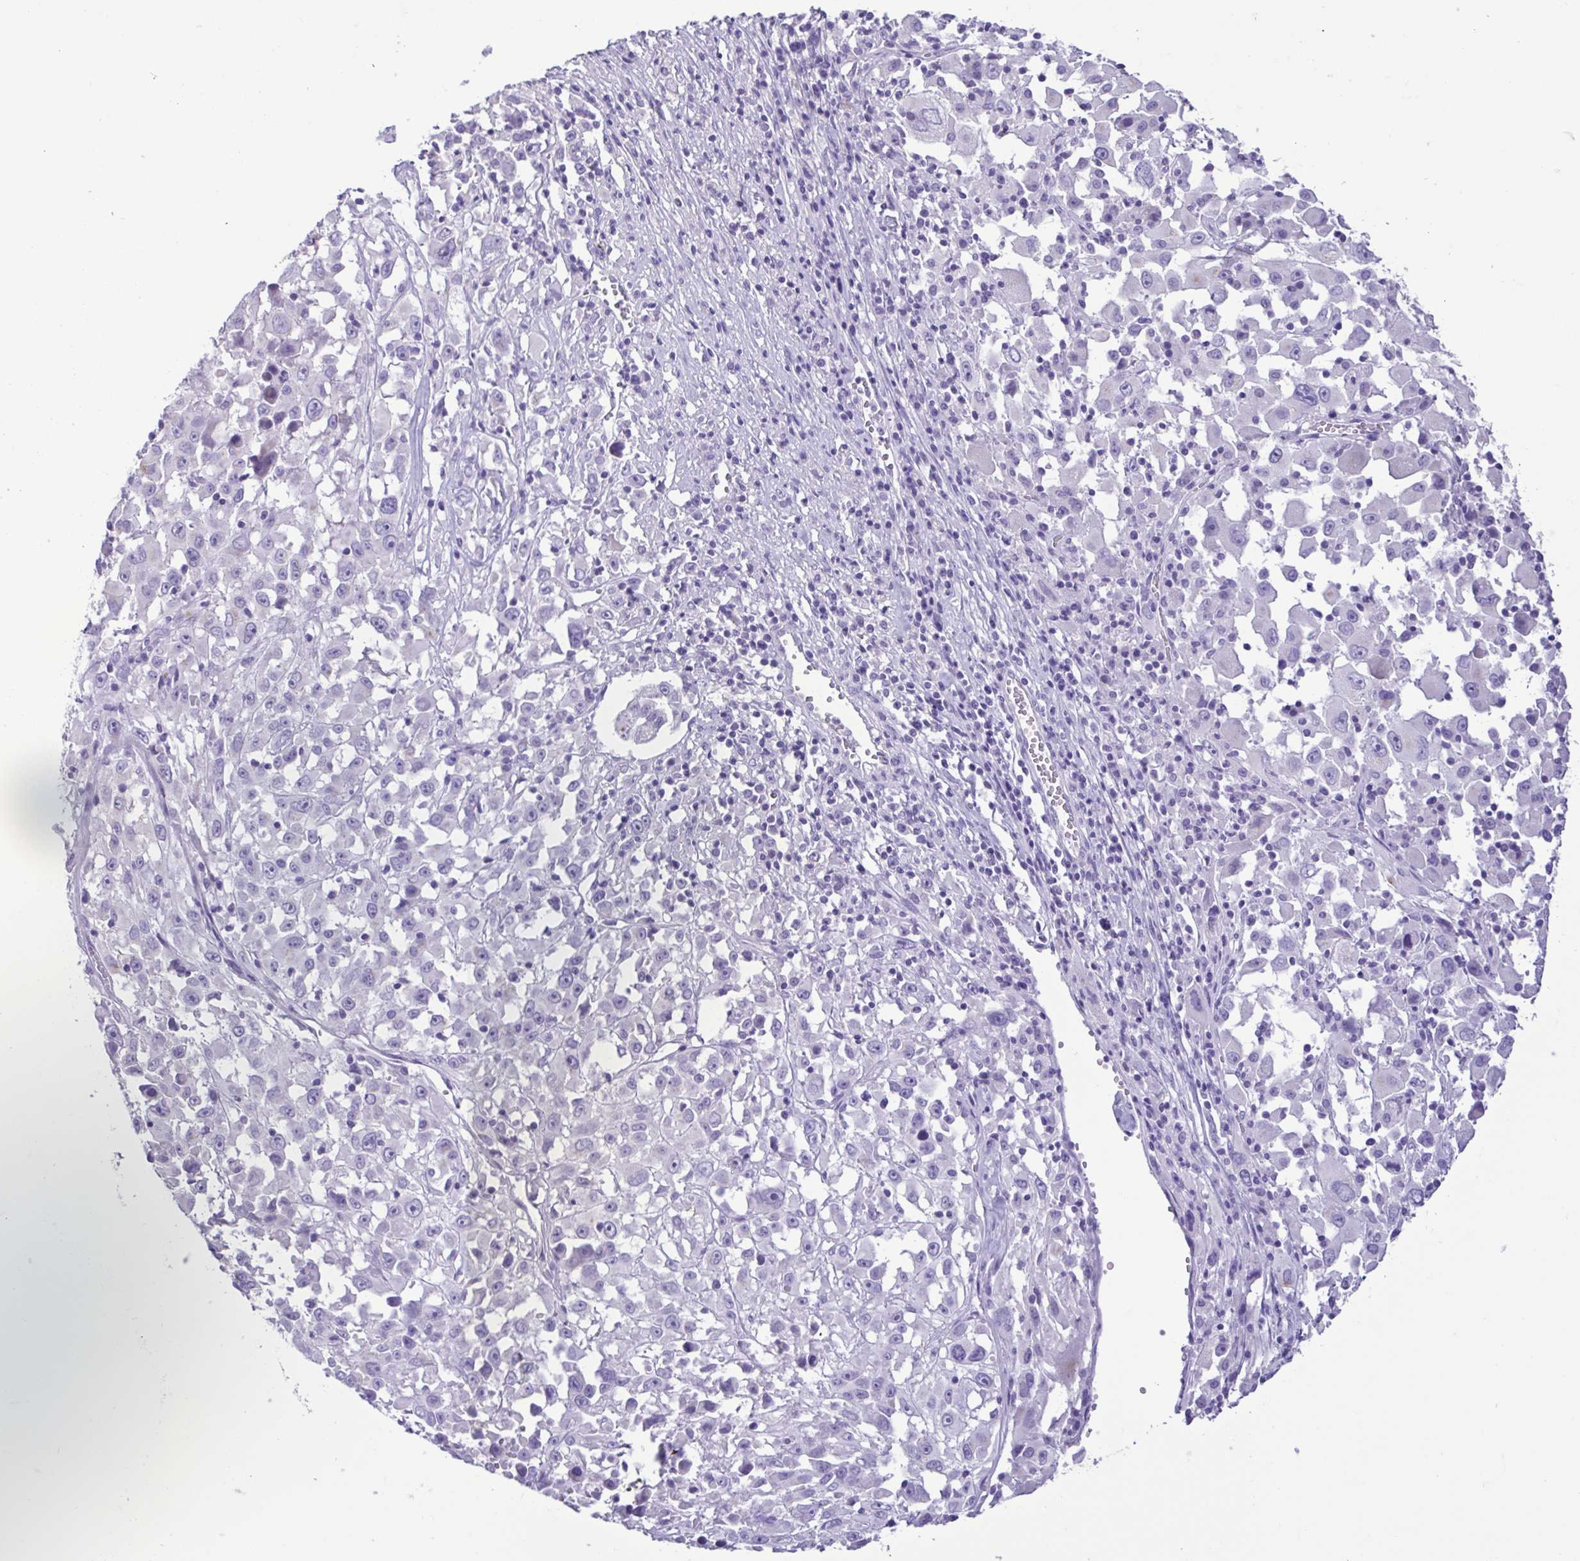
{"staining": {"intensity": "negative", "quantity": "none", "location": "none"}, "tissue": "melanoma", "cell_type": "Tumor cells", "image_type": "cancer", "snomed": [{"axis": "morphology", "description": "Malignant melanoma, Metastatic site"}, {"axis": "topography", "description": "Soft tissue"}], "caption": "Immunohistochemistry (IHC) histopathology image of neoplastic tissue: melanoma stained with DAB reveals no significant protein staining in tumor cells. The staining was performed using DAB to visualize the protein expression in brown, while the nuclei were stained in blue with hematoxylin (Magnification: 20x).", "gene": "CBY2", "patient": {"sex": "male", "age": 50}}